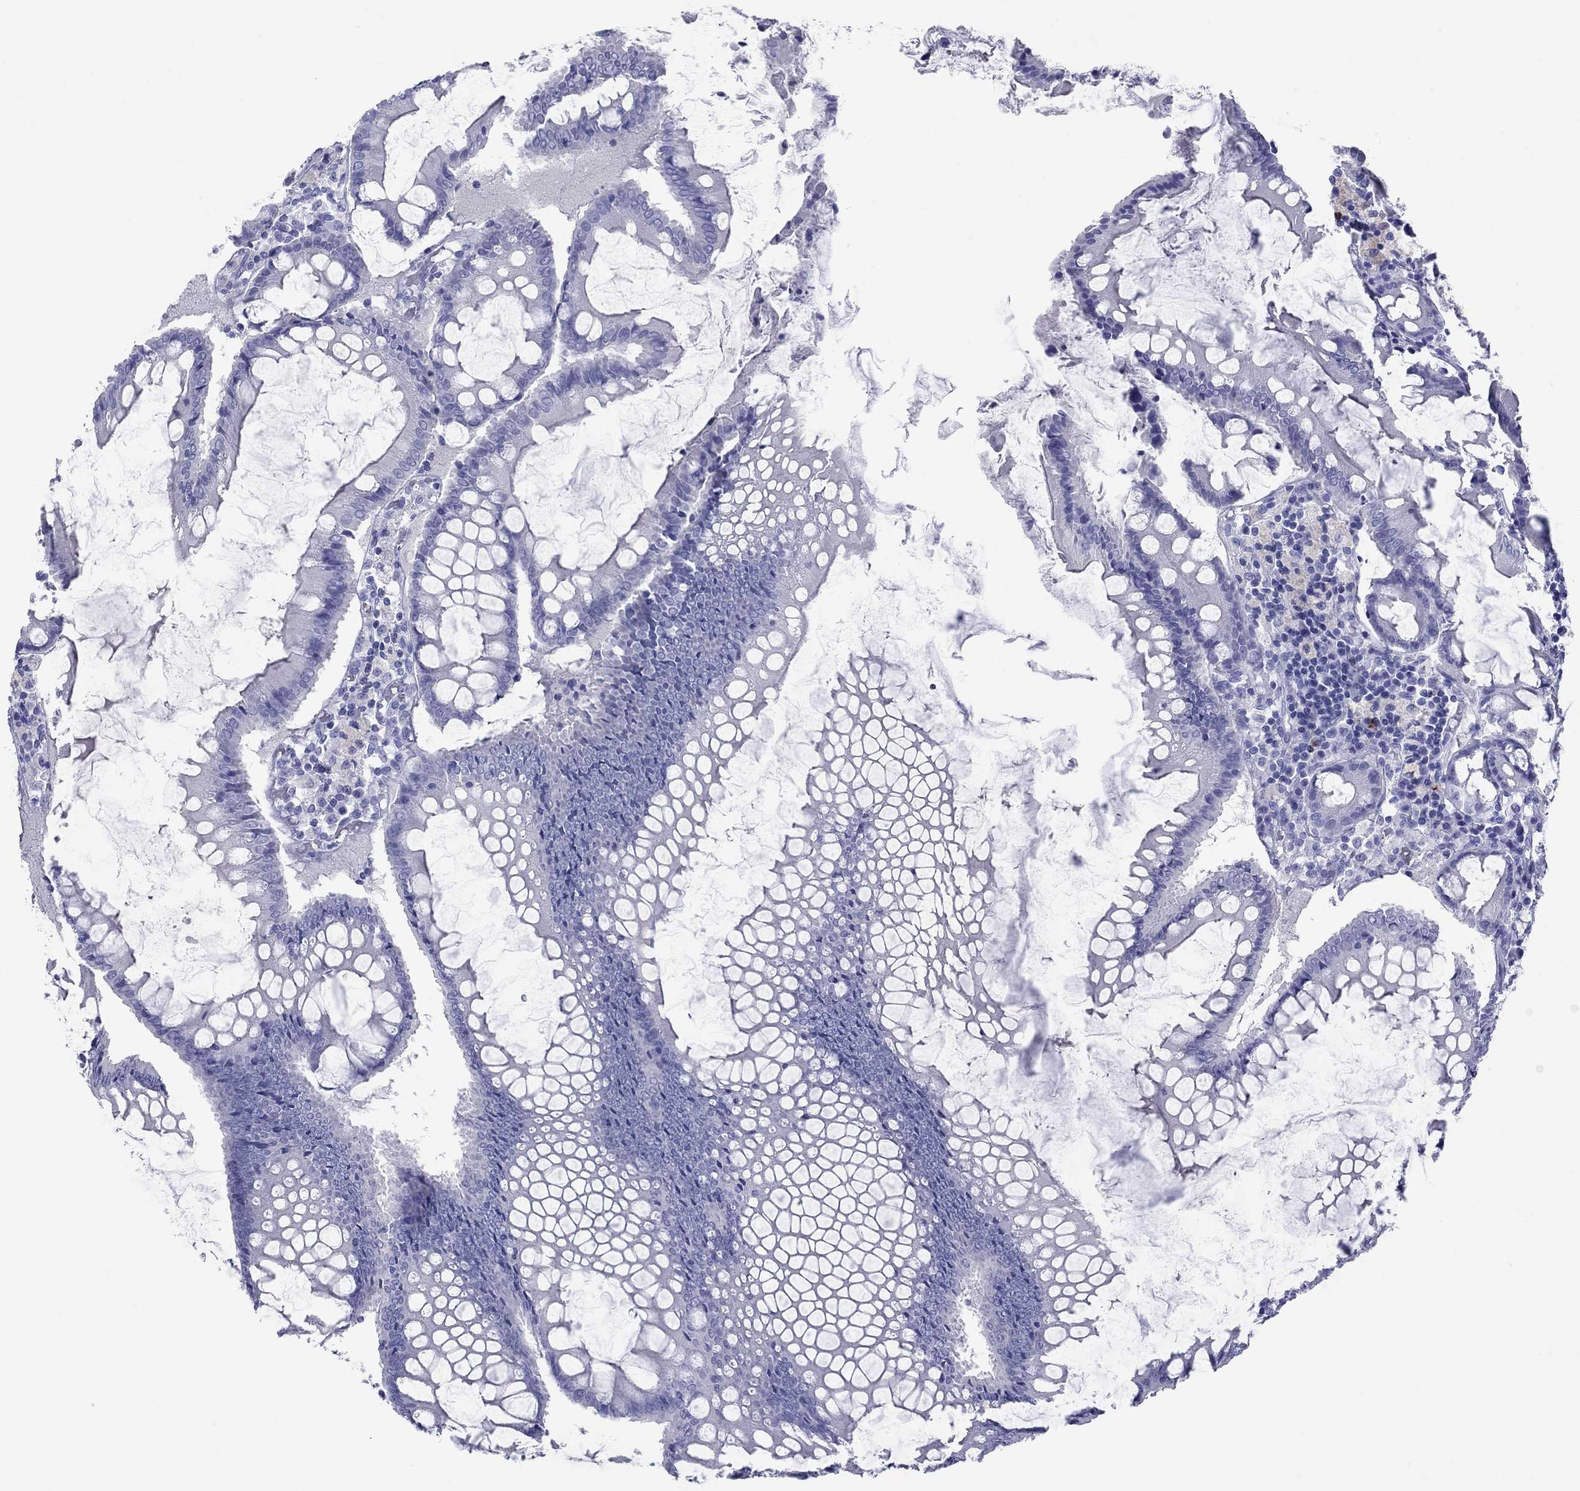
{"staining": {"intensity": "negative", "quantity": "none", "location": "none"}, "tissue": "colorectal cancer", "cell_type": "Tumor cells", "image_type": "cancer", "snomed": [{"axis": "morphology", "description": "Adenocarcinoma, NOS"}, {"axis": "topography", "description": "Colon"}], "caption": "A high-resolution histopathology image shows IHC staining of colorectal adenocarcinoma, which exhibits no significant staining in tumor cells.", "gene": "ATP4A", "patient": {"sex": "female", "age": 82}}